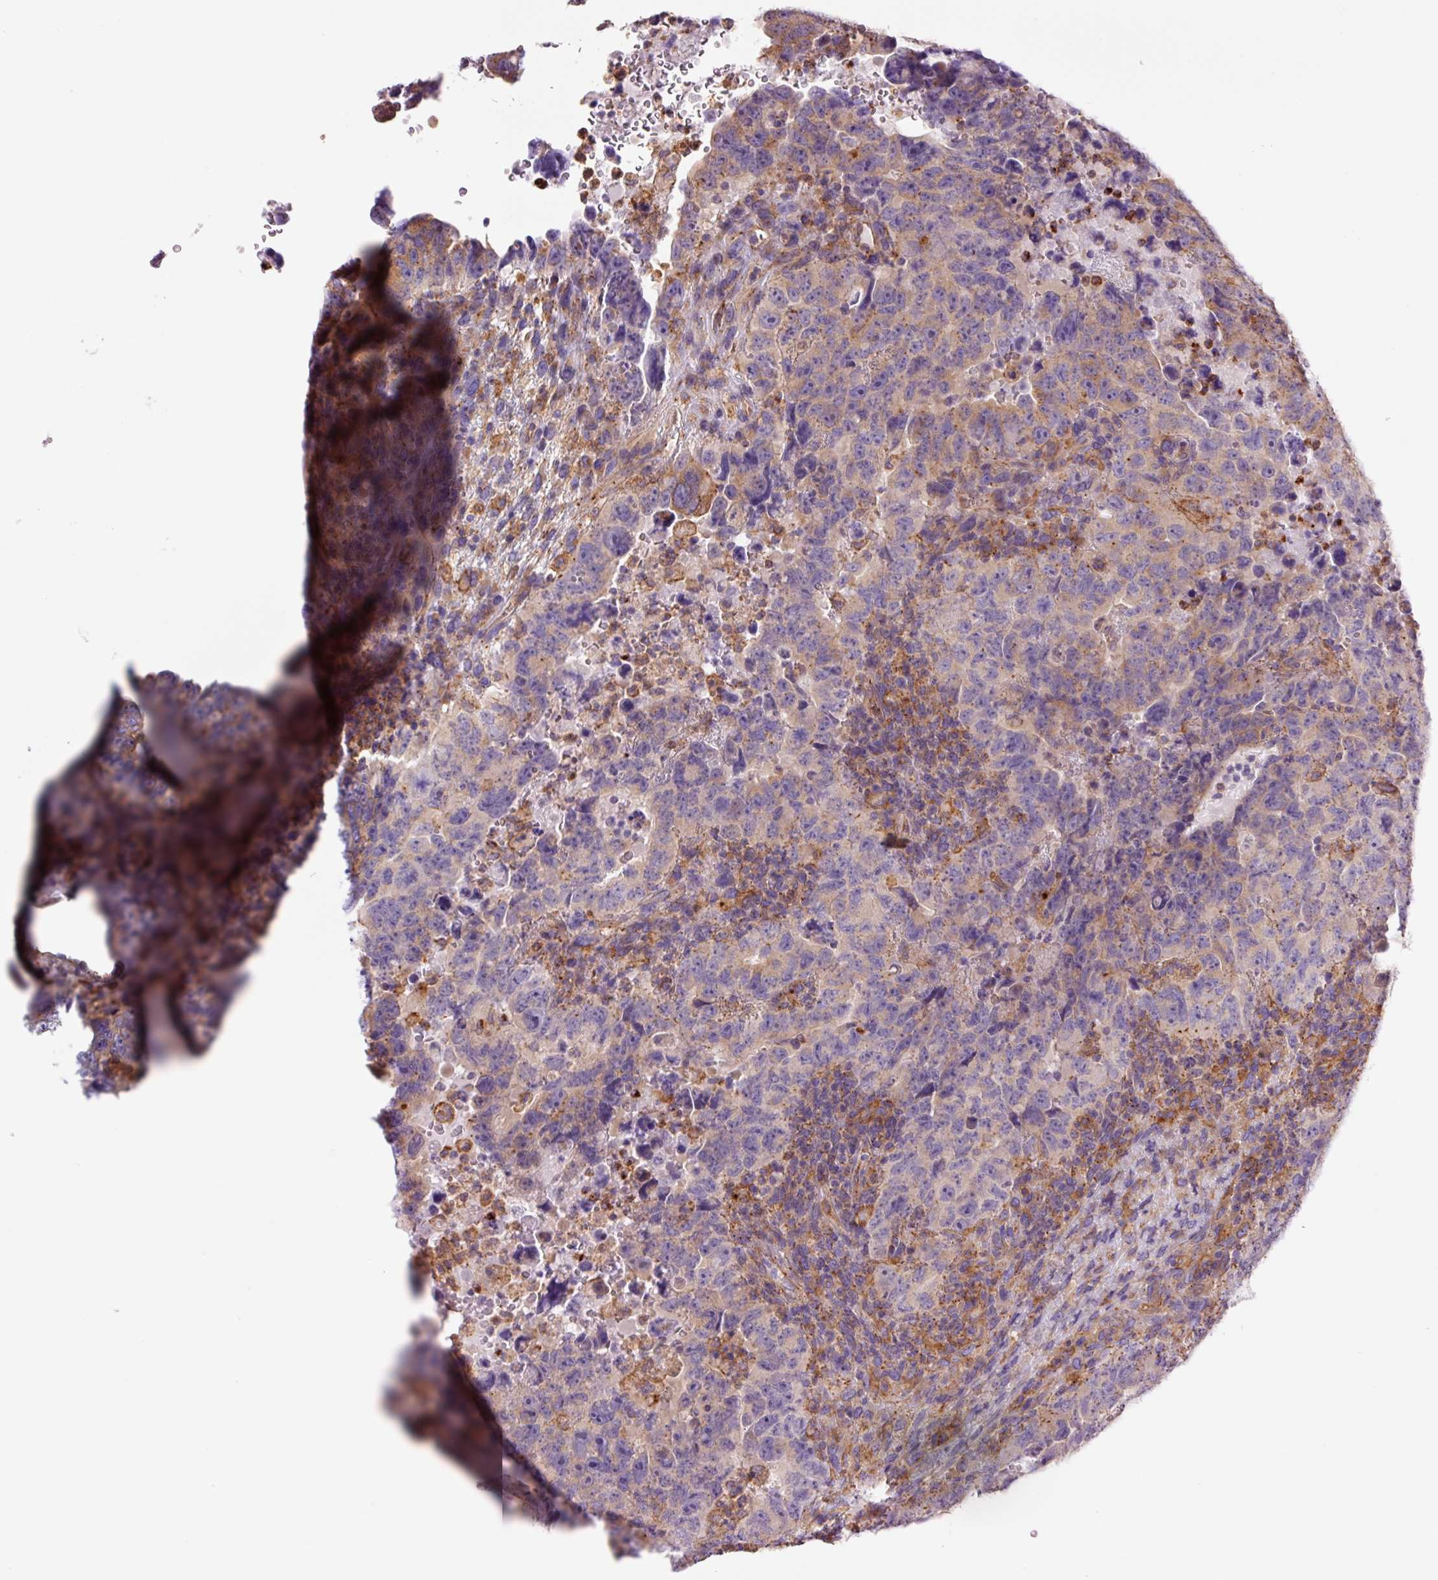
{"staining": {"intensity": "moderate", "quantity": "<25%", "location": "cytoplasmic/membranous"}, "tissue": "testis cancer", "cell_type": "Tumor cells", "image_type": "cancer", "snomed": [{"axis": "morphology", "description": "Carcinoma, Embryonal, NOS"}, {"axis": "topography", "description": "Testis"}], "caption": "Protein expression by immunohistochemistry exhibits moderate cytoplasmic/membranous staining in approximately <25% of tumor cells in testis embryonal carcinoma.", "gene": "SH2D6", "patient": {"sex": "male", "age": 24}}